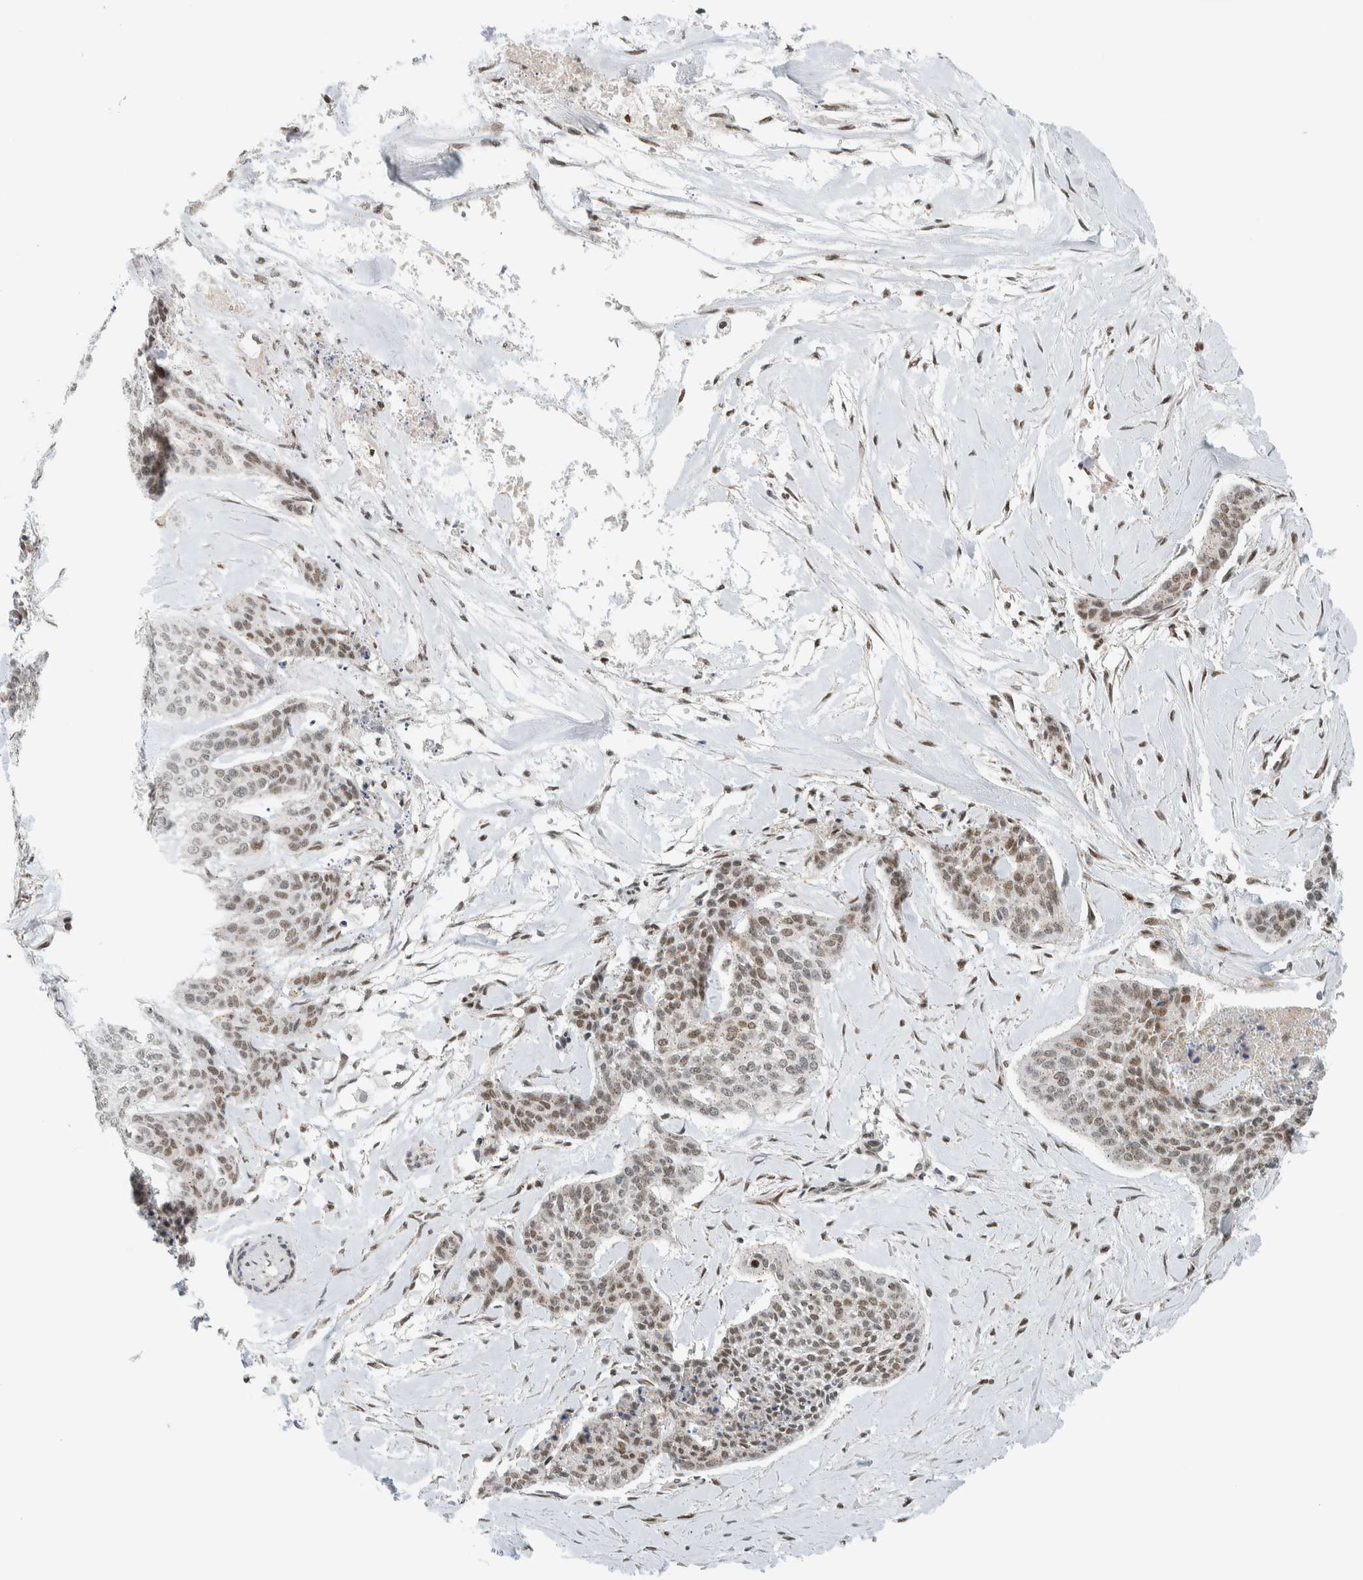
{"staining": {"intensity": "moderate", "quantity": ">75%", "location": "nuclear"}, "tissue": "skin cancer", "cell_type": "Tumor cells", "image_type": "cancer", "snomed": [{"axis": "morphology", "description": "Basal cell carcinoma"}, {"axis": "topography", "description": "Skin"}], "caption": "This image exhibits IHC staining of basal cell carcinoma (skin), with medium moderate nuclear expression in approximately >75% of tumor cells.", "gene": "TFE3", "patient": {"sex": "female", "age": 64}}